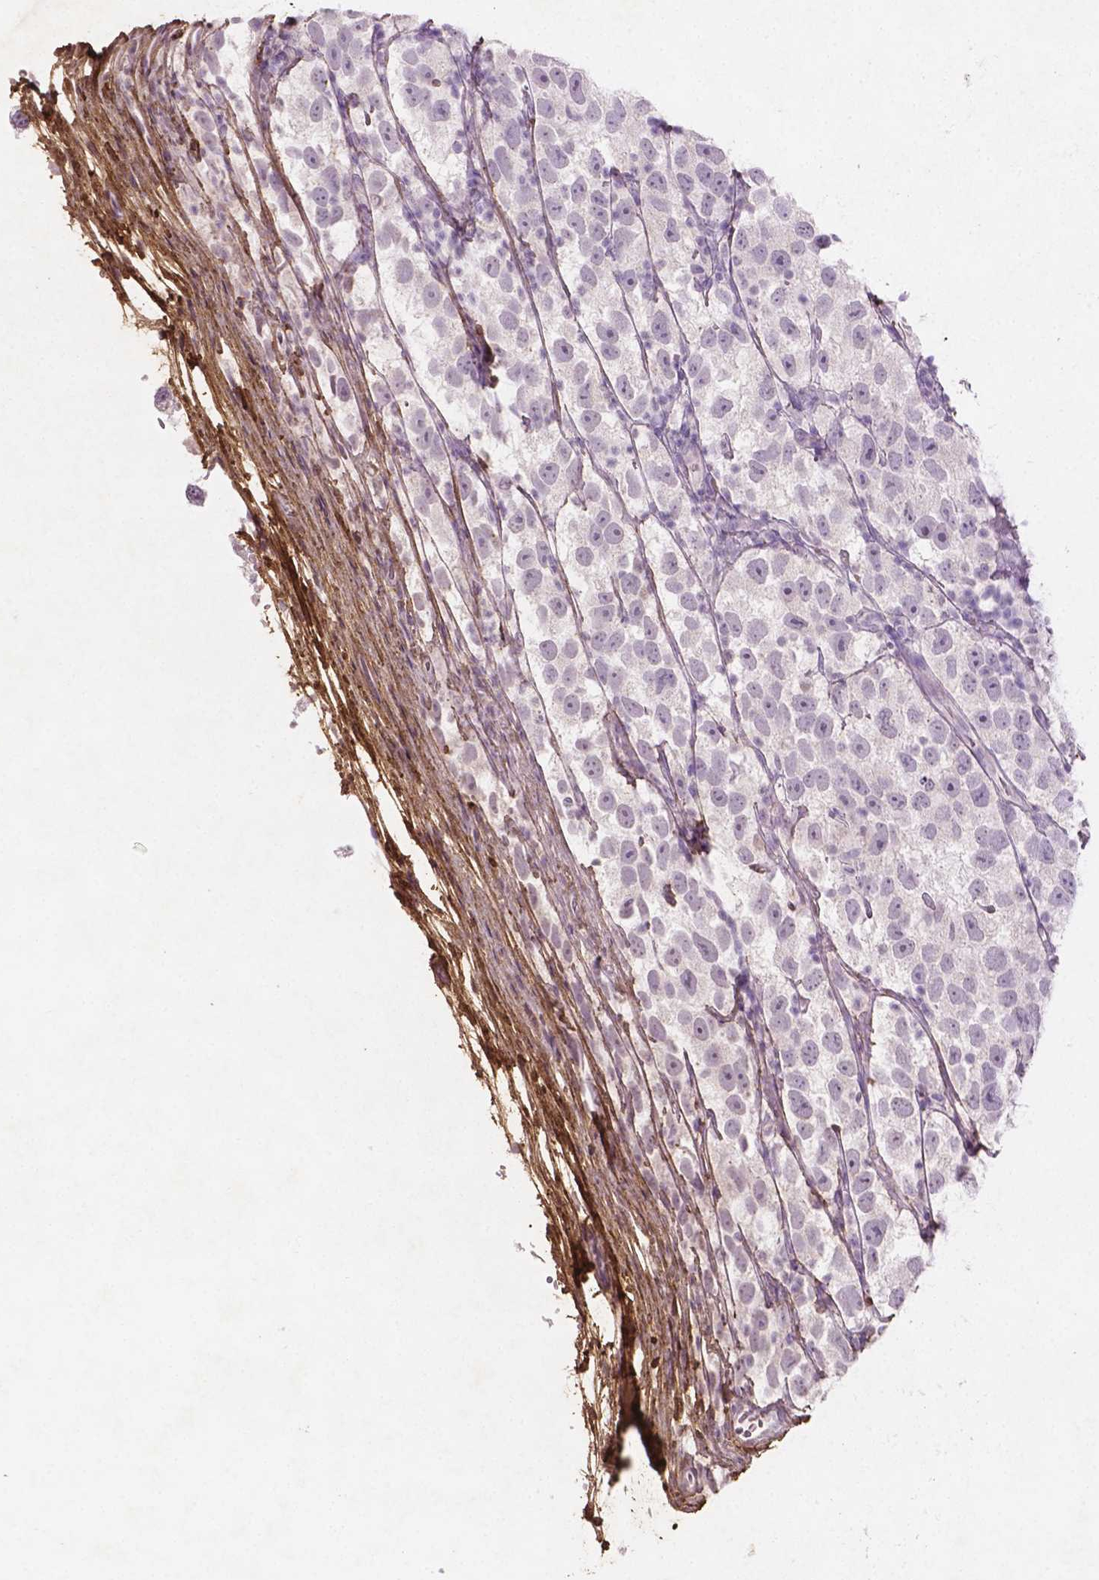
{"staining": {"intensity": "negative", "quantity": "none", "location": "none"}, "tissue": "testis cancer", "cell_type": "Tumor cells", "image_type": "cancer", "snomed": [{"axis": "morphology", "description": "Seminoma, NOS"}, {"axis": "topography", "description": "Testis"}], "caption": "This is an immunohistochemistry (IHC) photomicrograph of human testis cancer. There is no positivity in tumor cells.", "gene": "DLG2", "patient": {"sex": "male", "age": 26}}